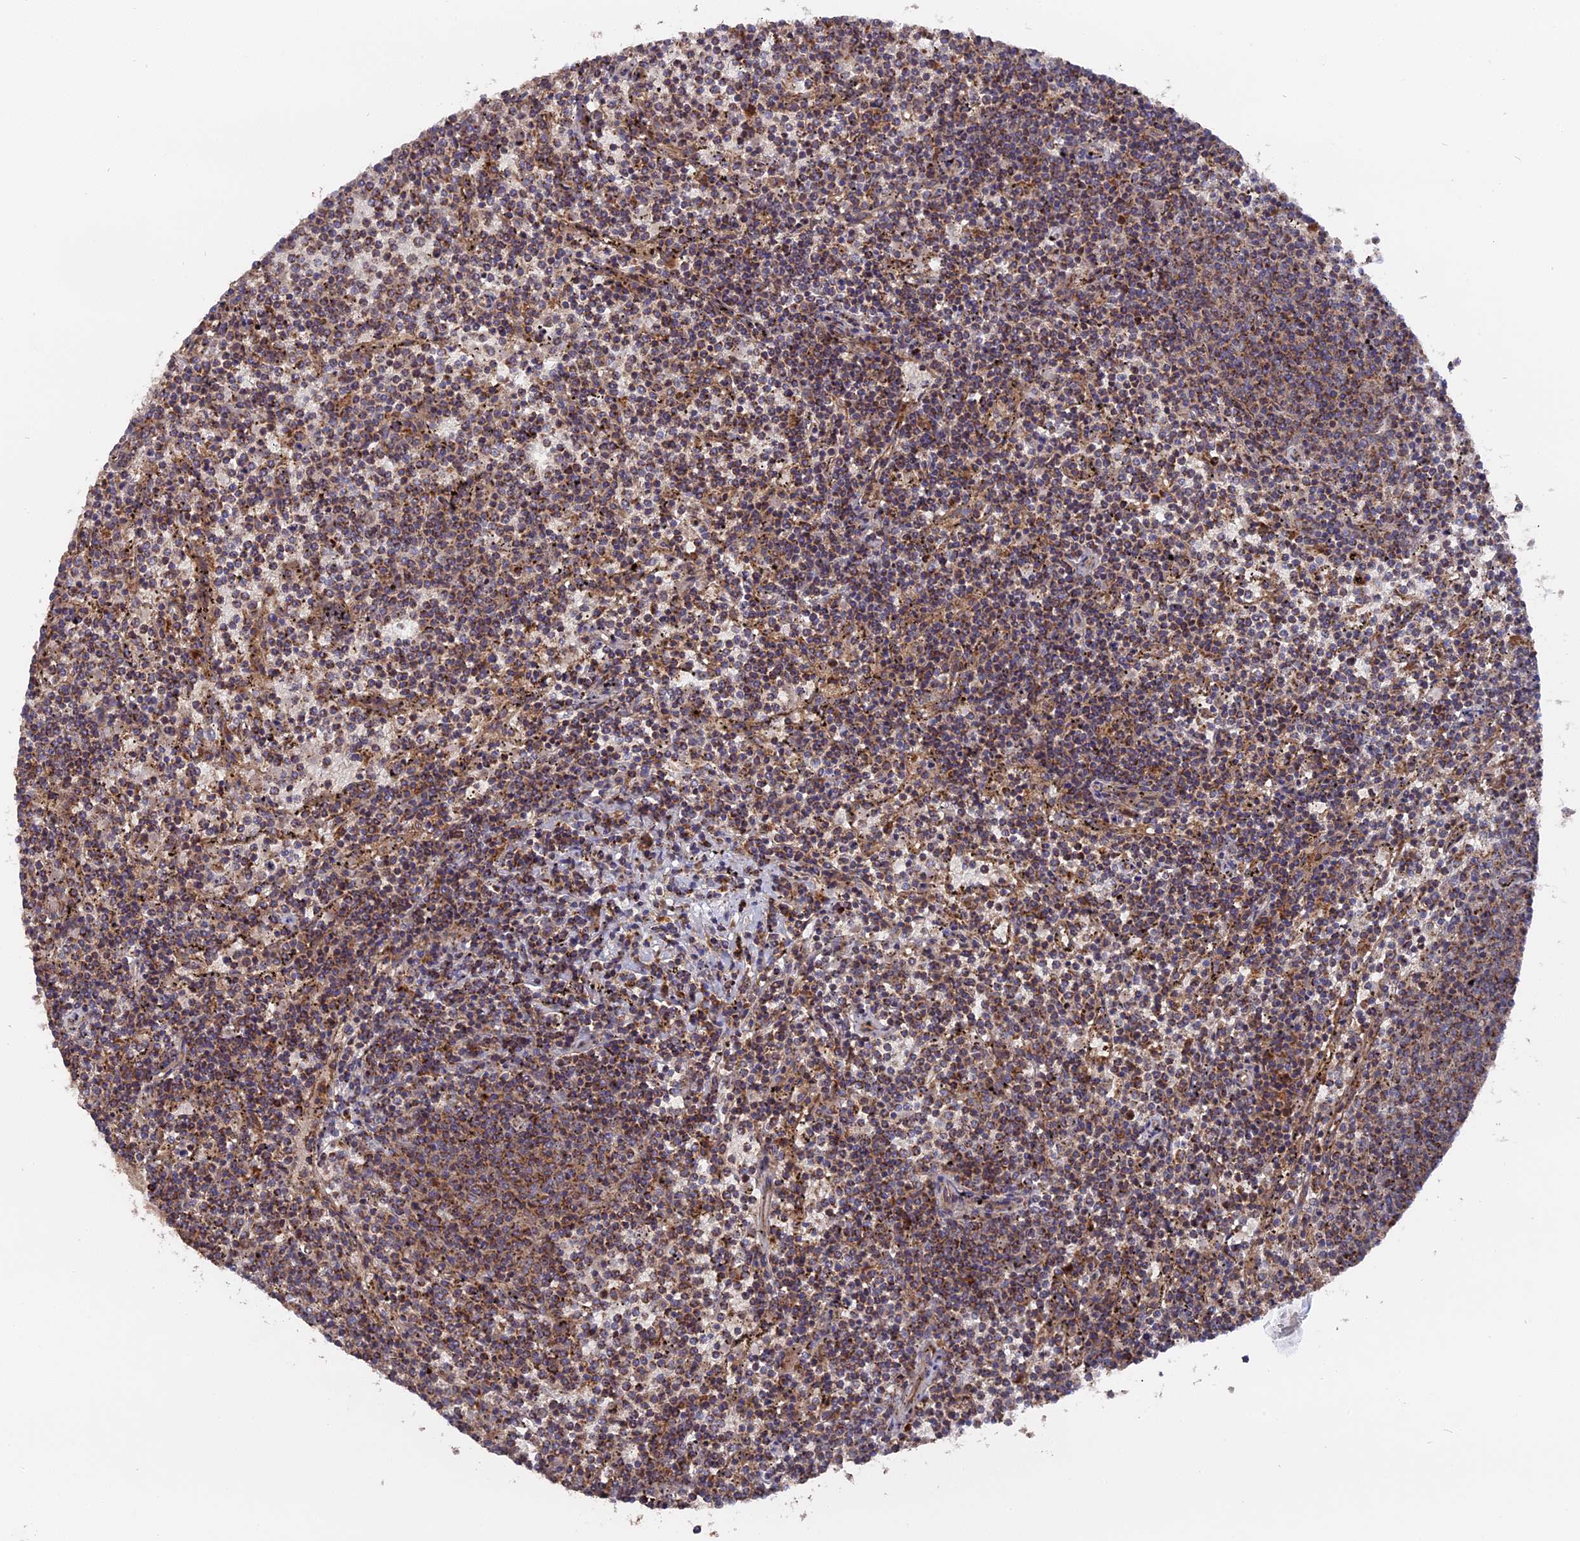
{"staining": {"intensity": "moderate", "quantity": "25%-75%", "location": "cytoplasmic/membranous"}, "tissue": "lymphoma", "cell_type": "Tumor cells", "image_type": "cancer", "snomed": [{"axis": "morphology", "description": "Malignant lymphoma, non-Hodgkin's type, Low grade"}, {"axis": "topography", "description": "Spleen"}], "caption": "Lymphoma stained with a protein marker demonstrates moderate staining in tumor cells.", "gene": "TELO2", "patient": {"sex": "female", "age": 50}}